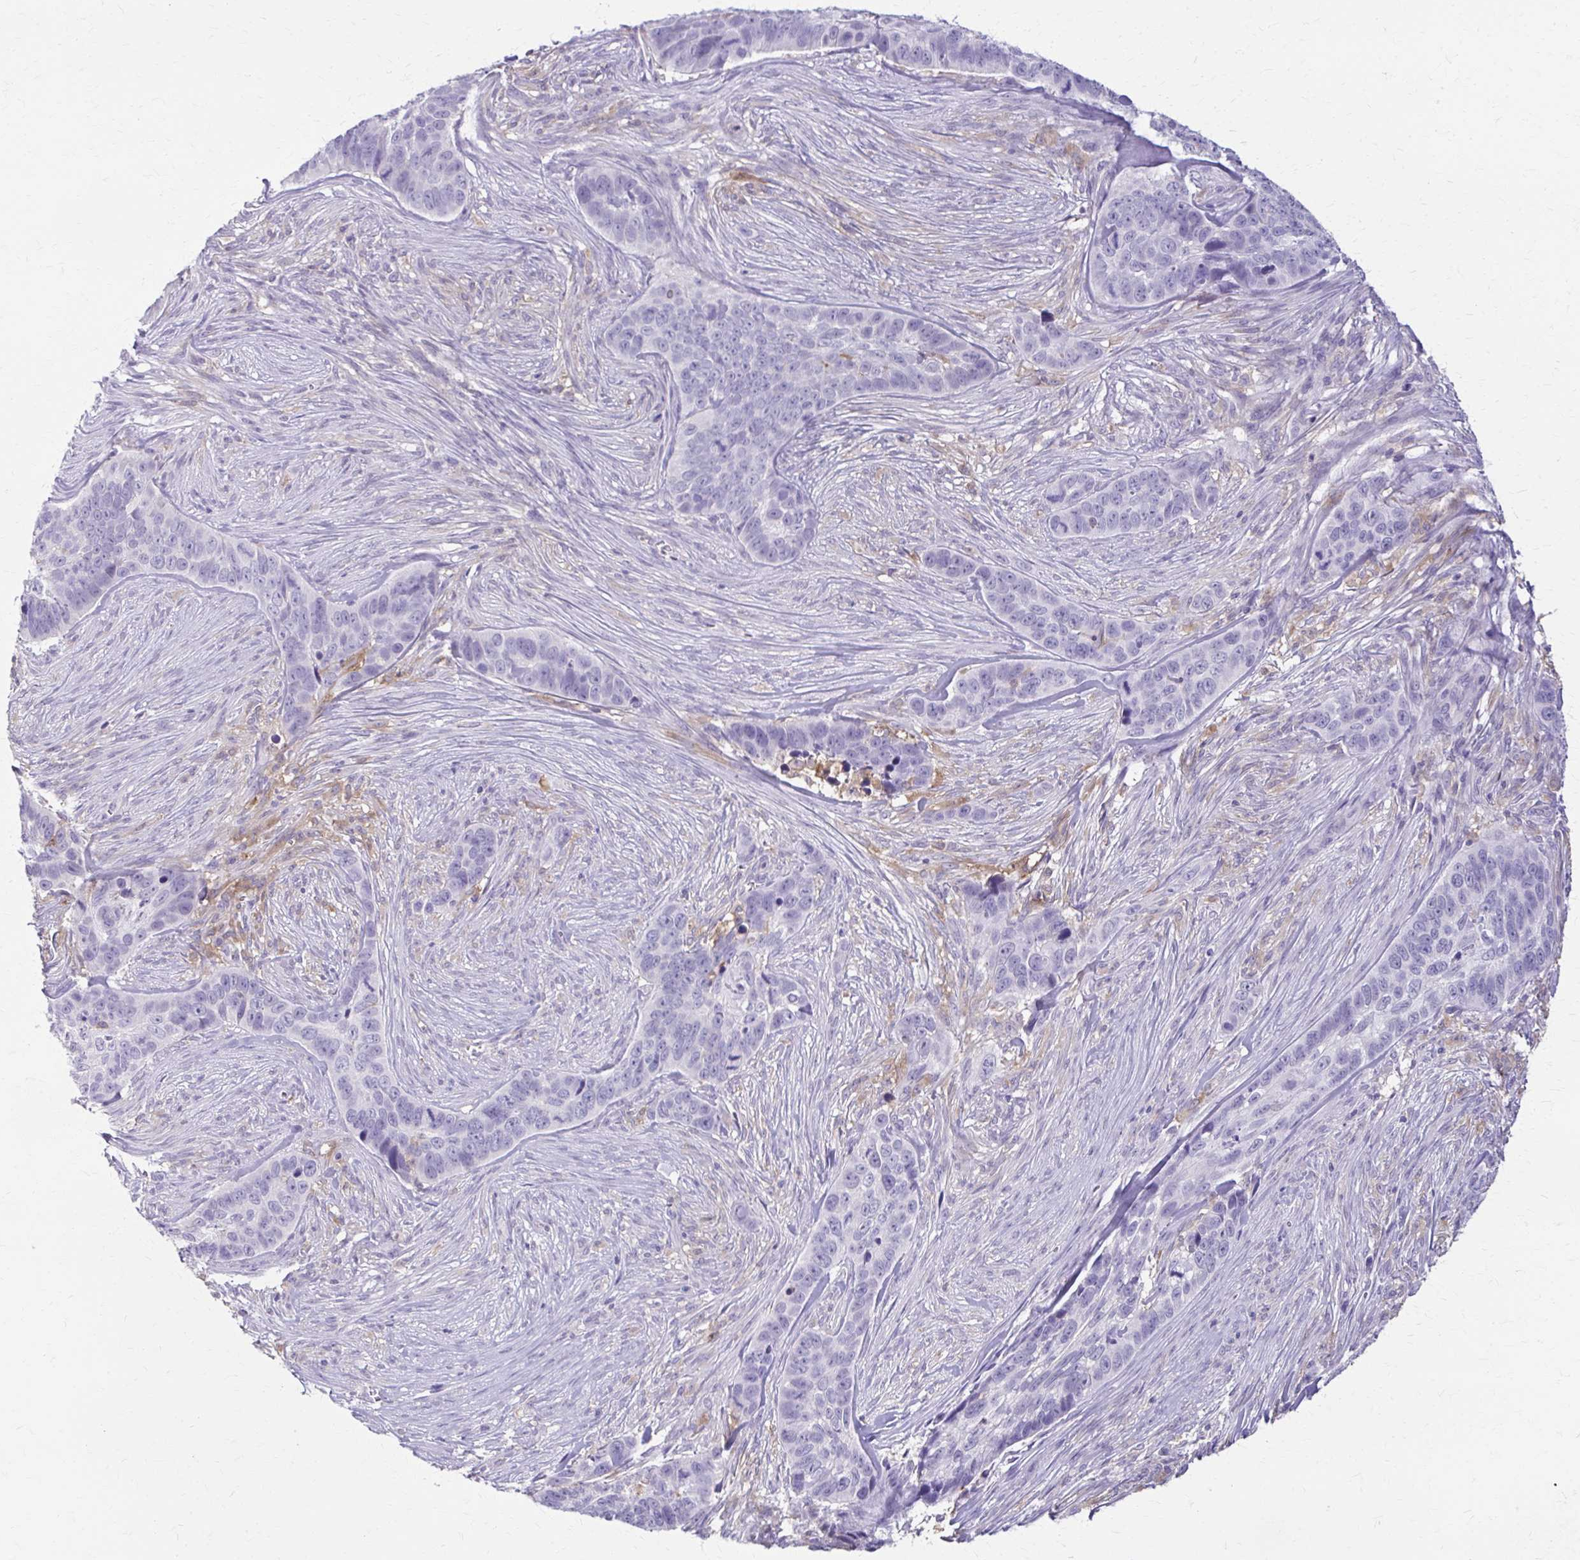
{"staining": {"intensity": "negative", "quantity": "none", "location": "none"}, "tissue": "skin cancer", "cell_type": "Tumor cells", "image_type": "cancer", "snomed": [{"axis": "morphology", "description": "Basal cell carcinoma"}, {"axis": "topography", "description": "Skin"}], "caption": "A high-resolution micrograph shows immunohistochemistry staining of skin basal cell carcinoma, which exhibits no significant expression in tumor cells. (DAB (3,3'-diaminobenzidine) immunohistochemistry, high magnification).", "gene": "PIK3AP1", "patient": {"sex": "female", "age": 82}}